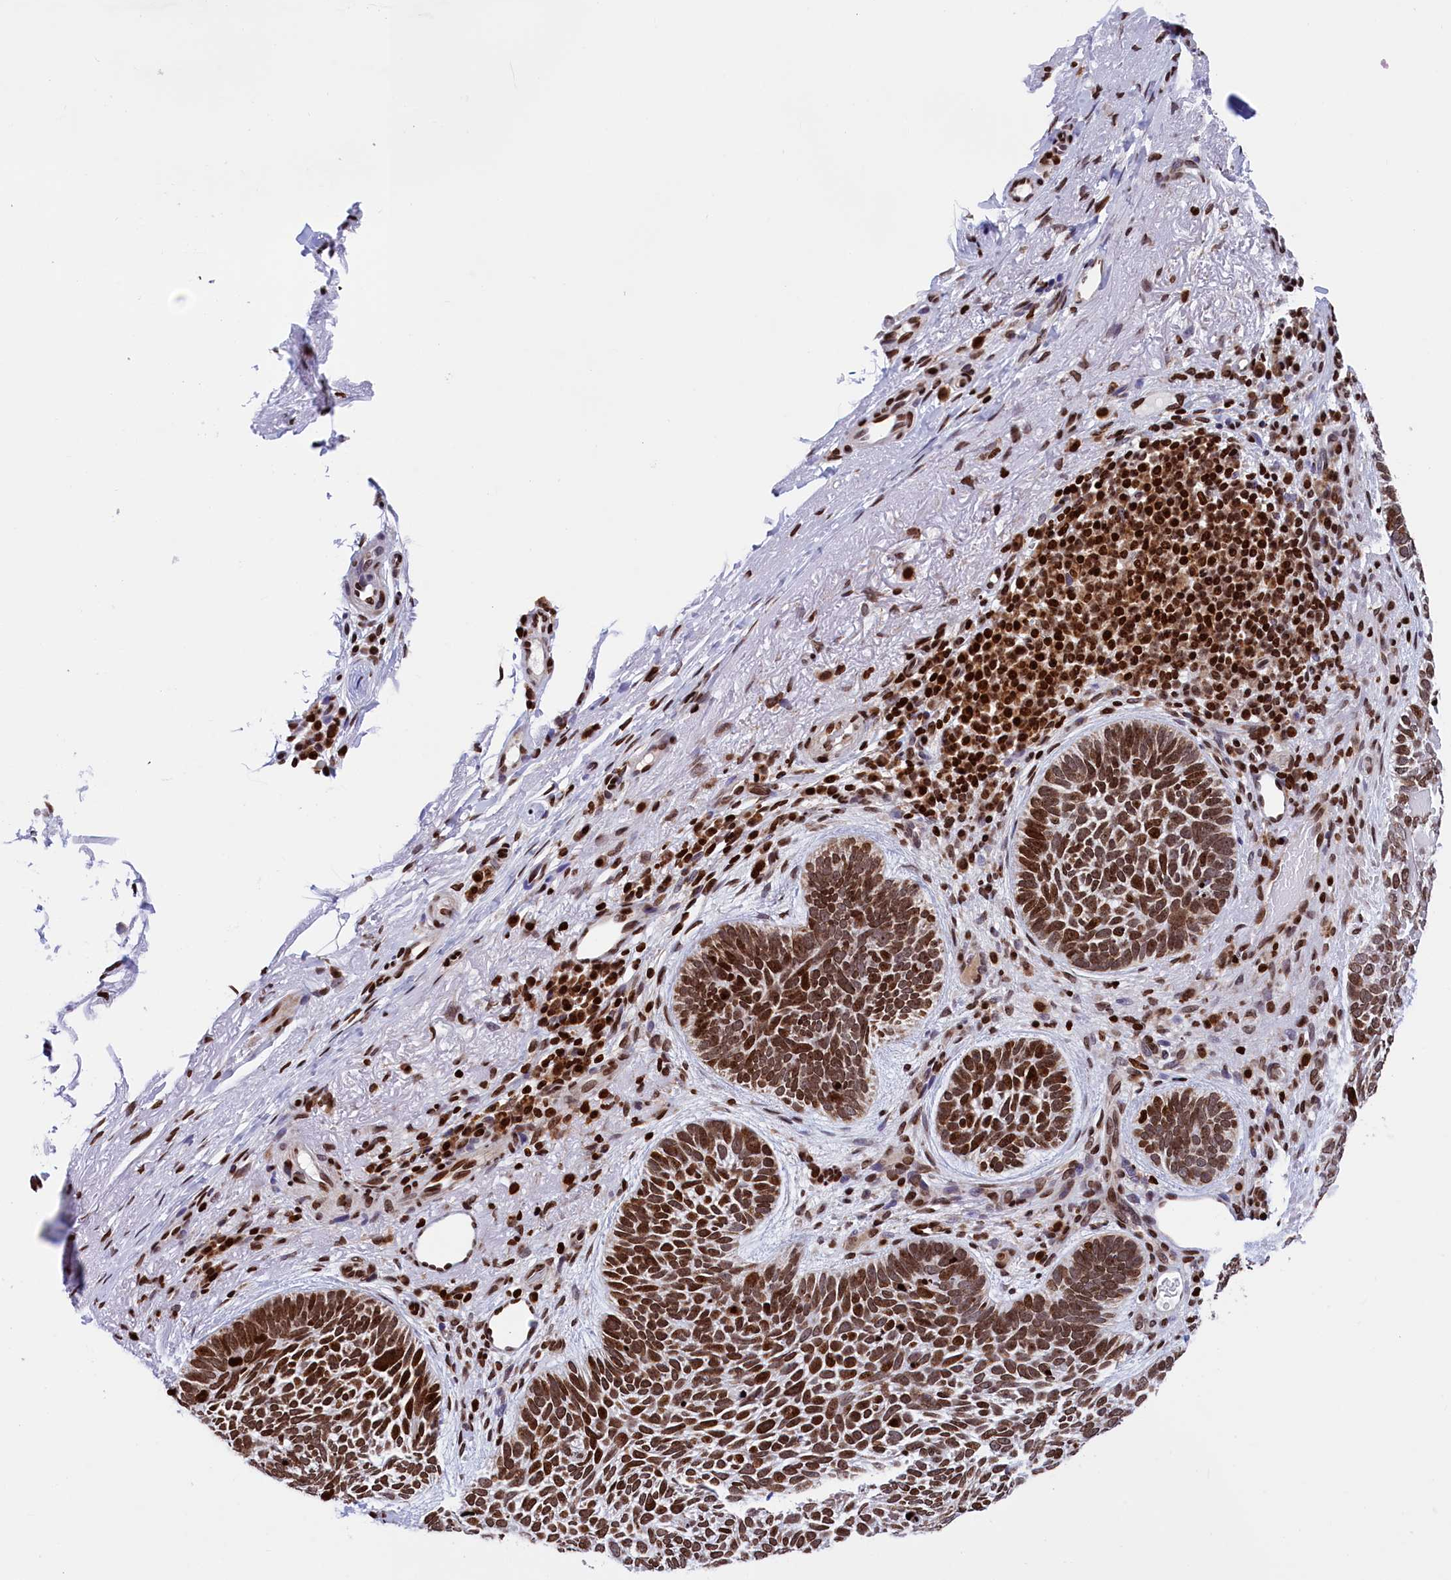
{"staining": {"intensity": "moderate", "quantity": ">75%", "location": "nuclear"}, "tissue": "skin cancer", "cell_type": "Tumor cells", "image_type": "cancer", "snomed": [{"axis": "morphology", "description": "Basal cell carcinoma"}, {"axis": "topography", "description": "Skin"}], "caption": "Human skin basal cell carcinoma stained with a brown dye displays moderate nuclear positive expression in approximately >75% of tumor cells.", "gene": "TIMM29", "patient": {"sex": "female", "age": 85}}